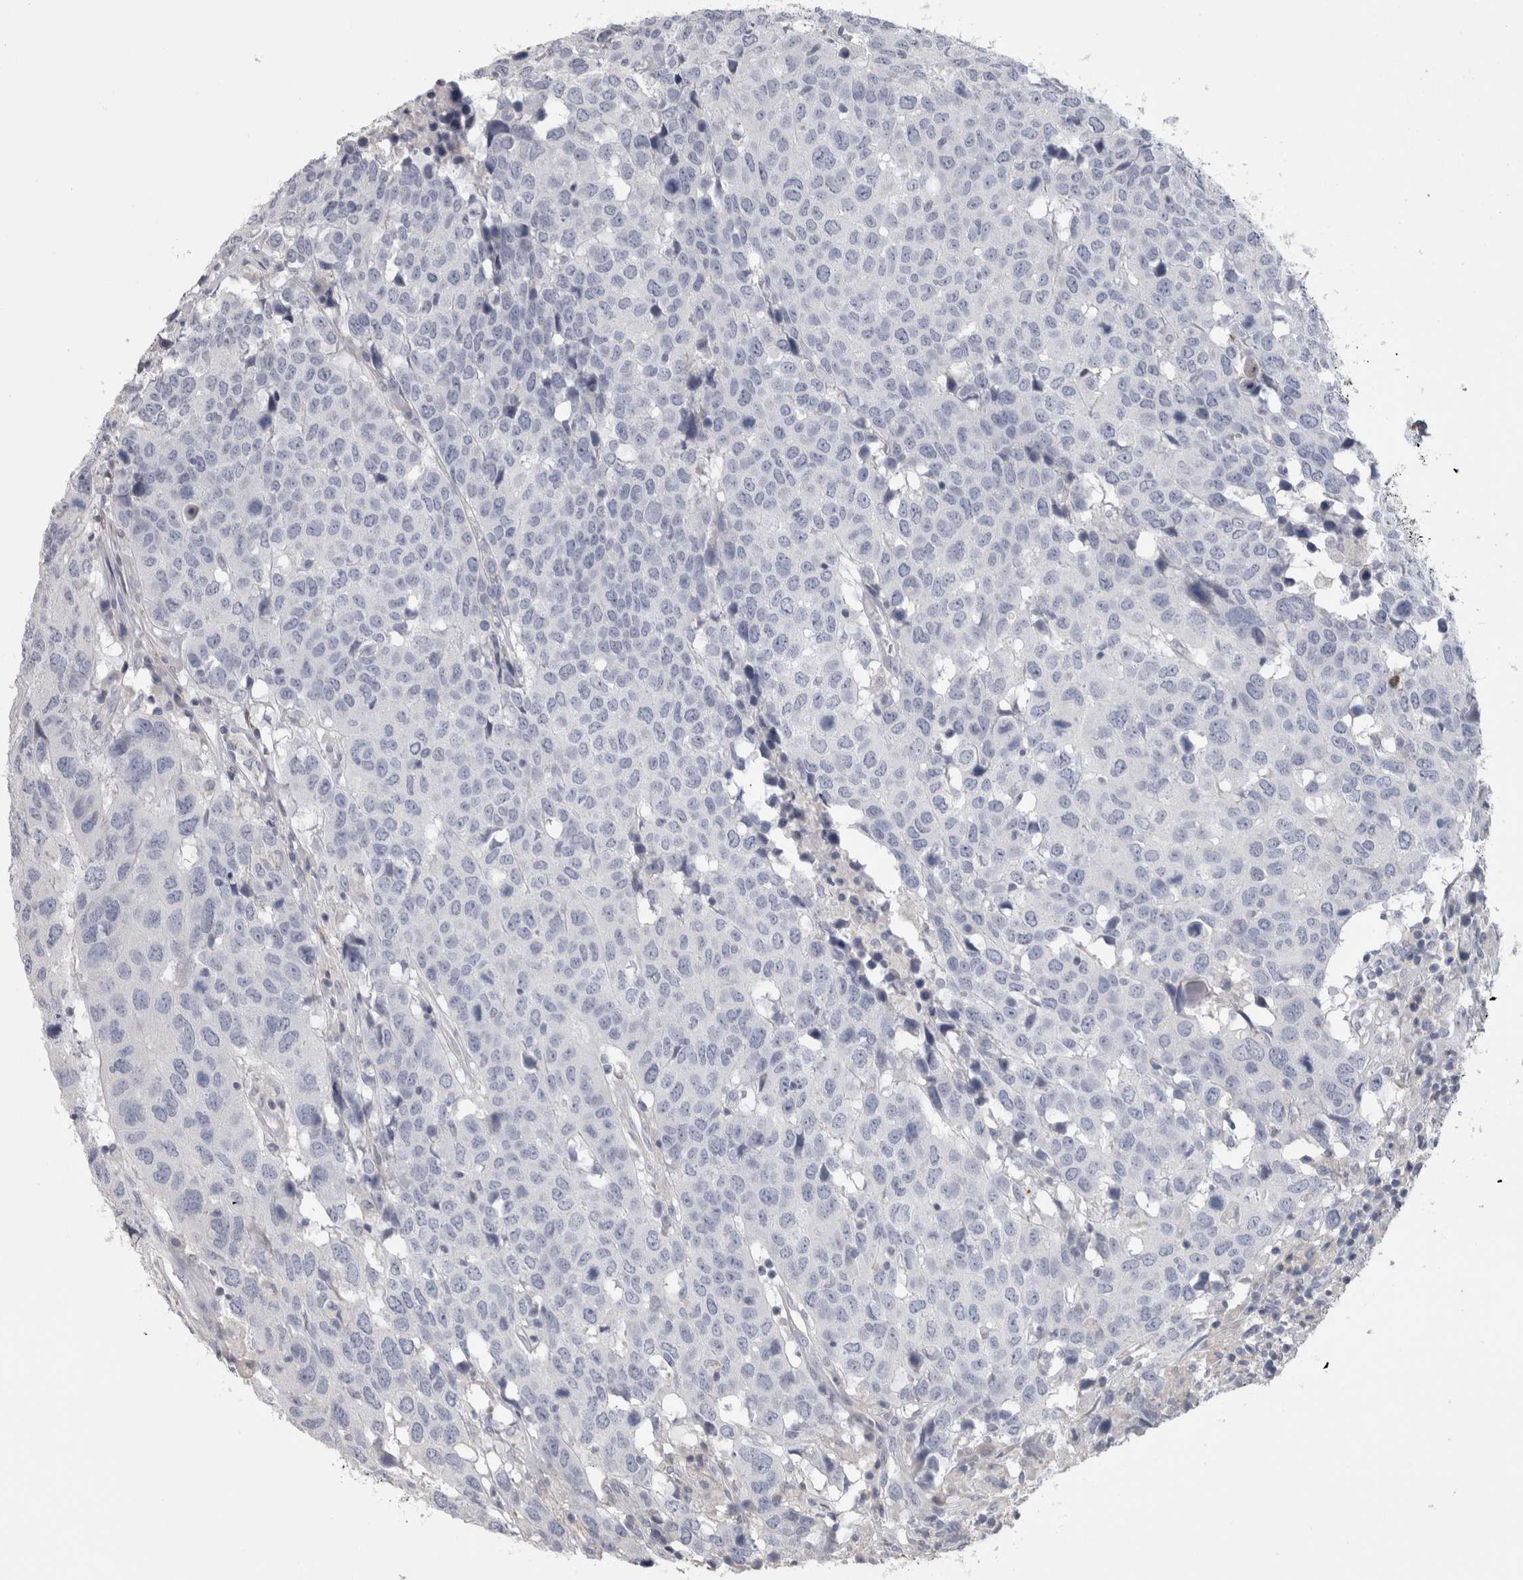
{"staining": {"intensity": "negative", "quantity": "none", "location": "none"}, "tissue": "head and neck cancer", "cell_type": "Tumor cells", "image_type": "cancer", "snomed": [{"axis": "morphology", "description": "Squamous cell carcinoma, NOS"}, {"axis": "topography", "description": "Head-Neck"}], "caption": "Immunohistochemical staining of squamous cell carcinoma (head and neck) demonstrates no significant staining in tumor cells. Brightfield microscopy of immunohistochemistry (IHC) stained with DAB (brown) and hematoxylin (blue), captured at high magnification.", "gene": "IL33", "patient": {"sex": "male", "age": 66}}